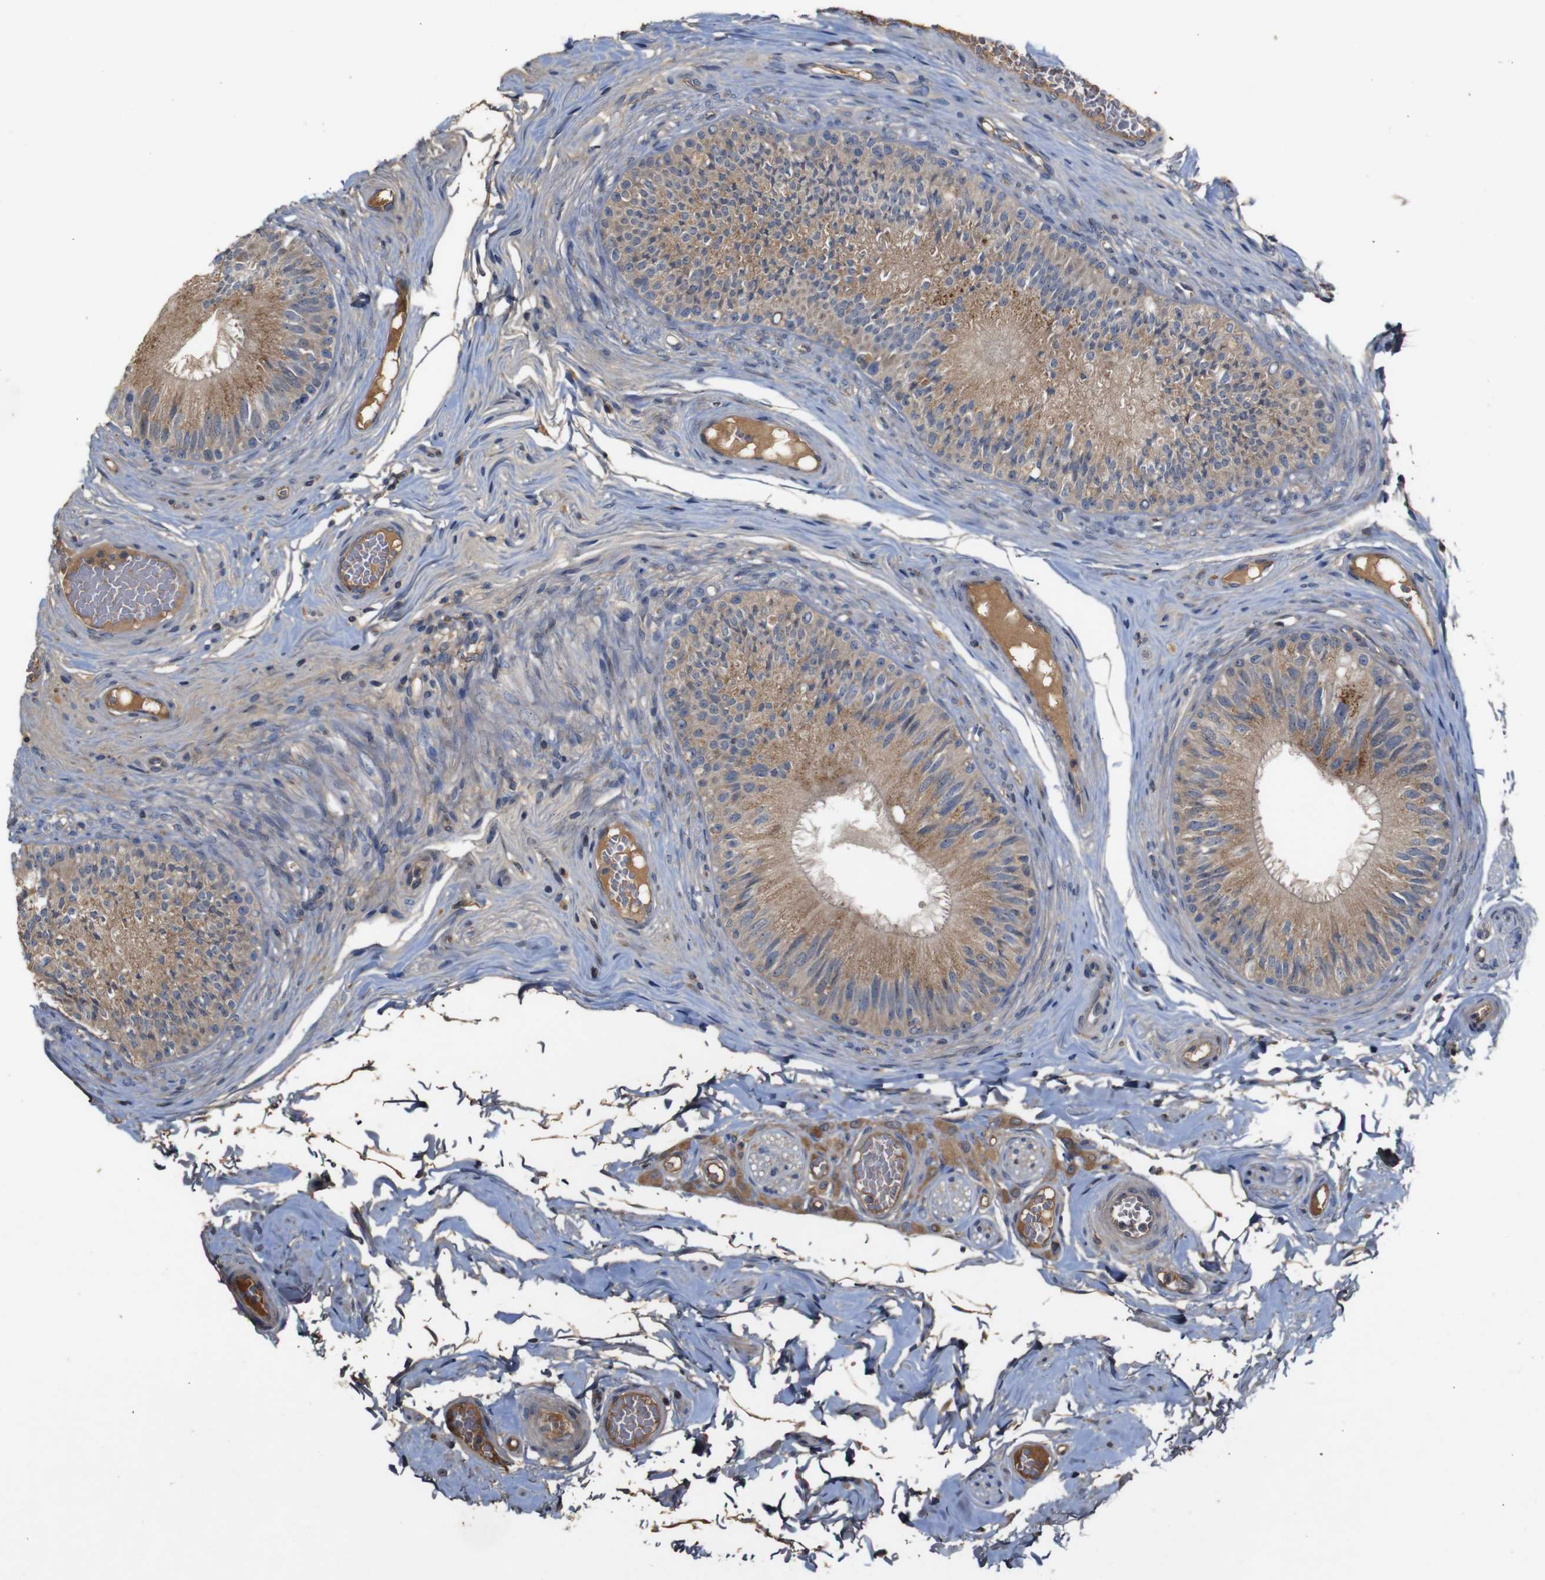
{"staining": {"intensity": "moderate", "quantity": ">75%", "location": "cytoplasmic/membranous"}, "tissue": "epididymis", "cell_type": "Glandular cells", "image_type": "normal", "snomed": [{"axis": "morphology", "description": "Normal tissue, NOS"}, {"axis": "topography", "description": "Testis"}, {"axis": "topography", "description": "Epididymis"}], "caption": "This image displays benign epididymis stained with IHC to label a protein in brown. The cytoplasmic/membranous of glandular cells show moderate positivity for the protein. Nuclei are counter-stained blue.", "gene": "PTPN1", "patient": {"sex": "male", "age": 36}}